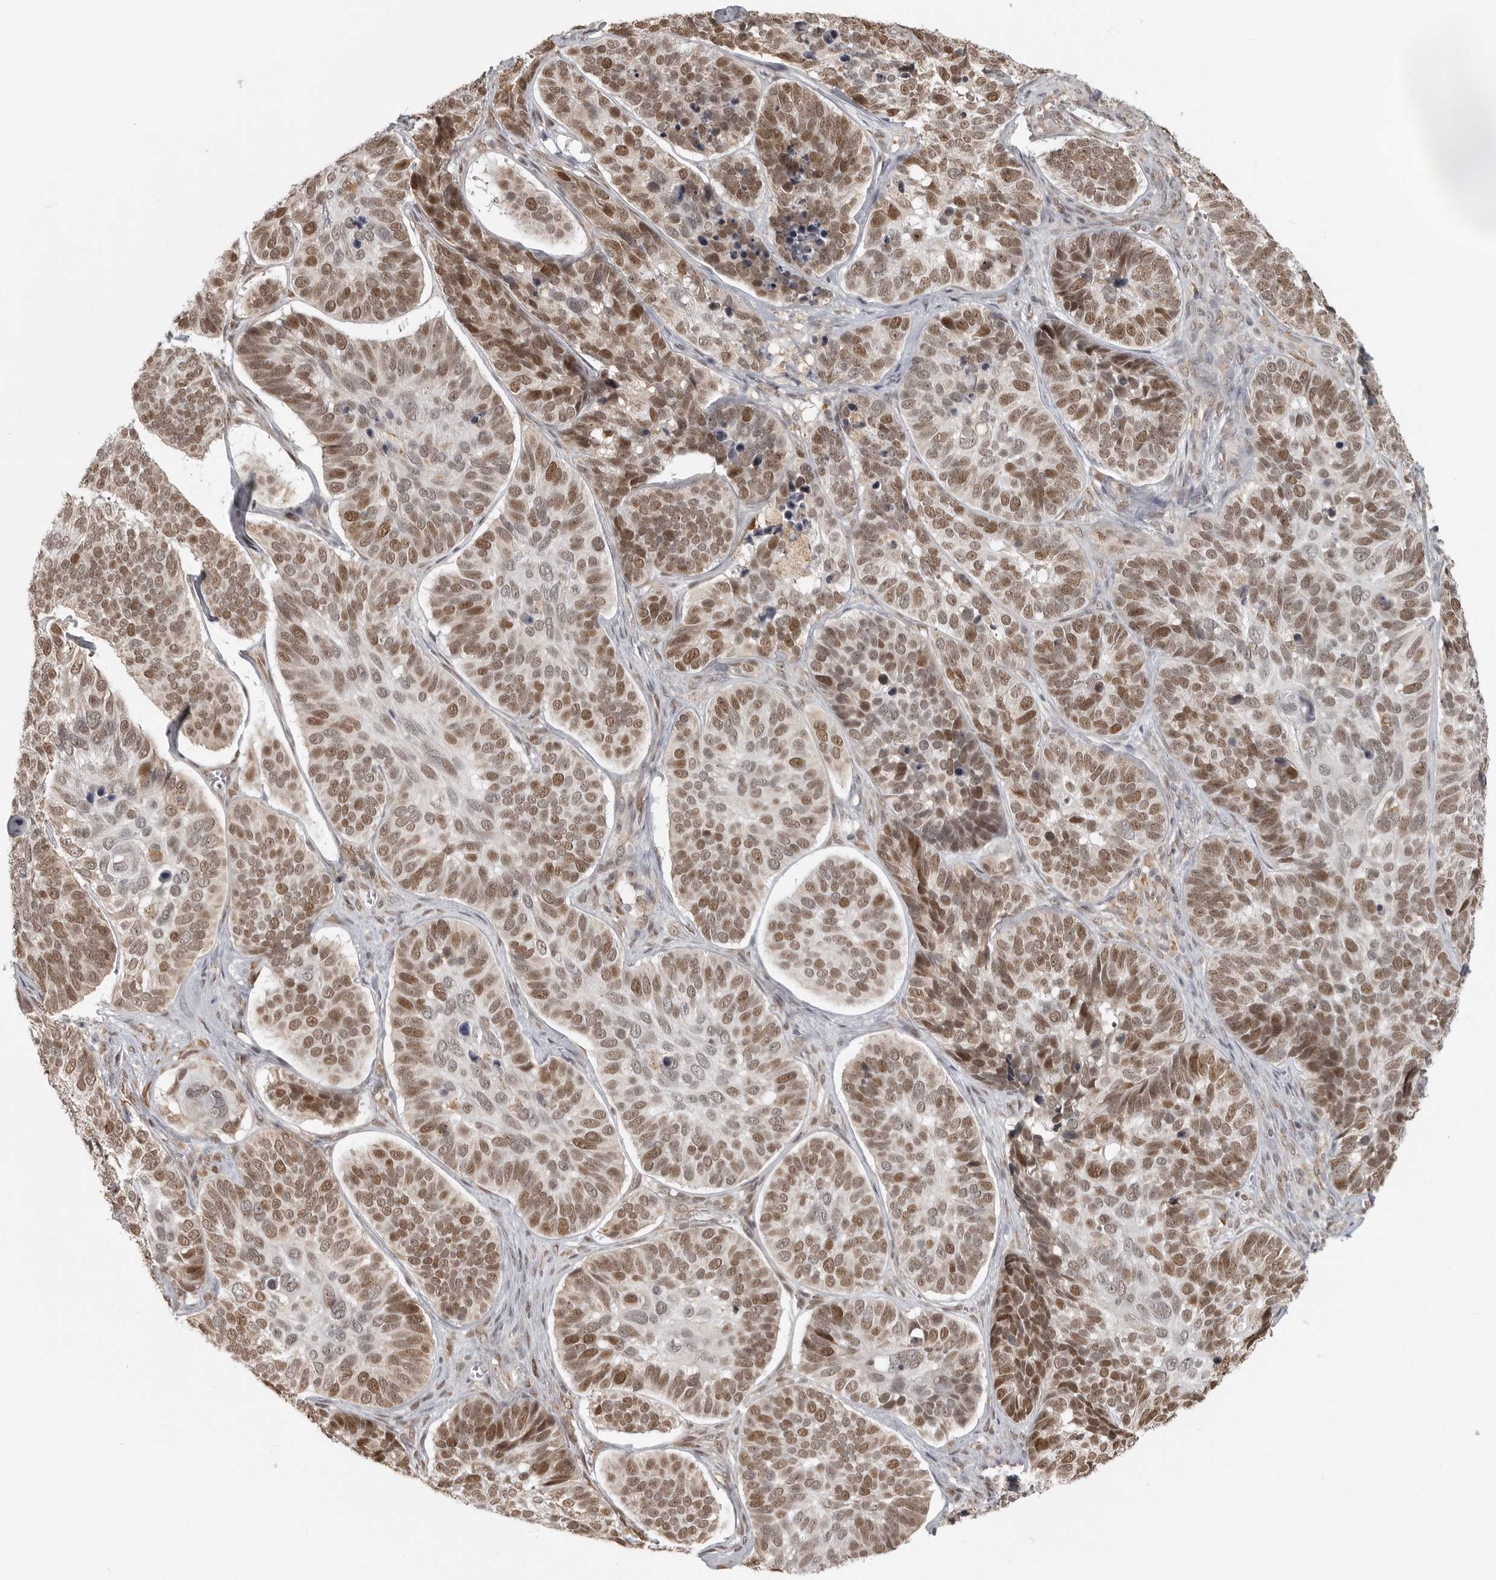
{"staining": {"intensity": "moderate", "quantity": ">75%", "location": "nuclear"}, "tissue": "skin cancer", "cell_type": "Tumor cells", "image_type": "cancer", "snomed": [{"axis": "morphology", "description": "Basal cell carcinoma"}, {"axis": "topography", "description": "Skin"}], "caption": "Skin cancer stained for a protein shows moderate nuclear positivity in tumor cells.", "gene": "ISG20L2", "patient": {"sex": "male", "age": 62}}